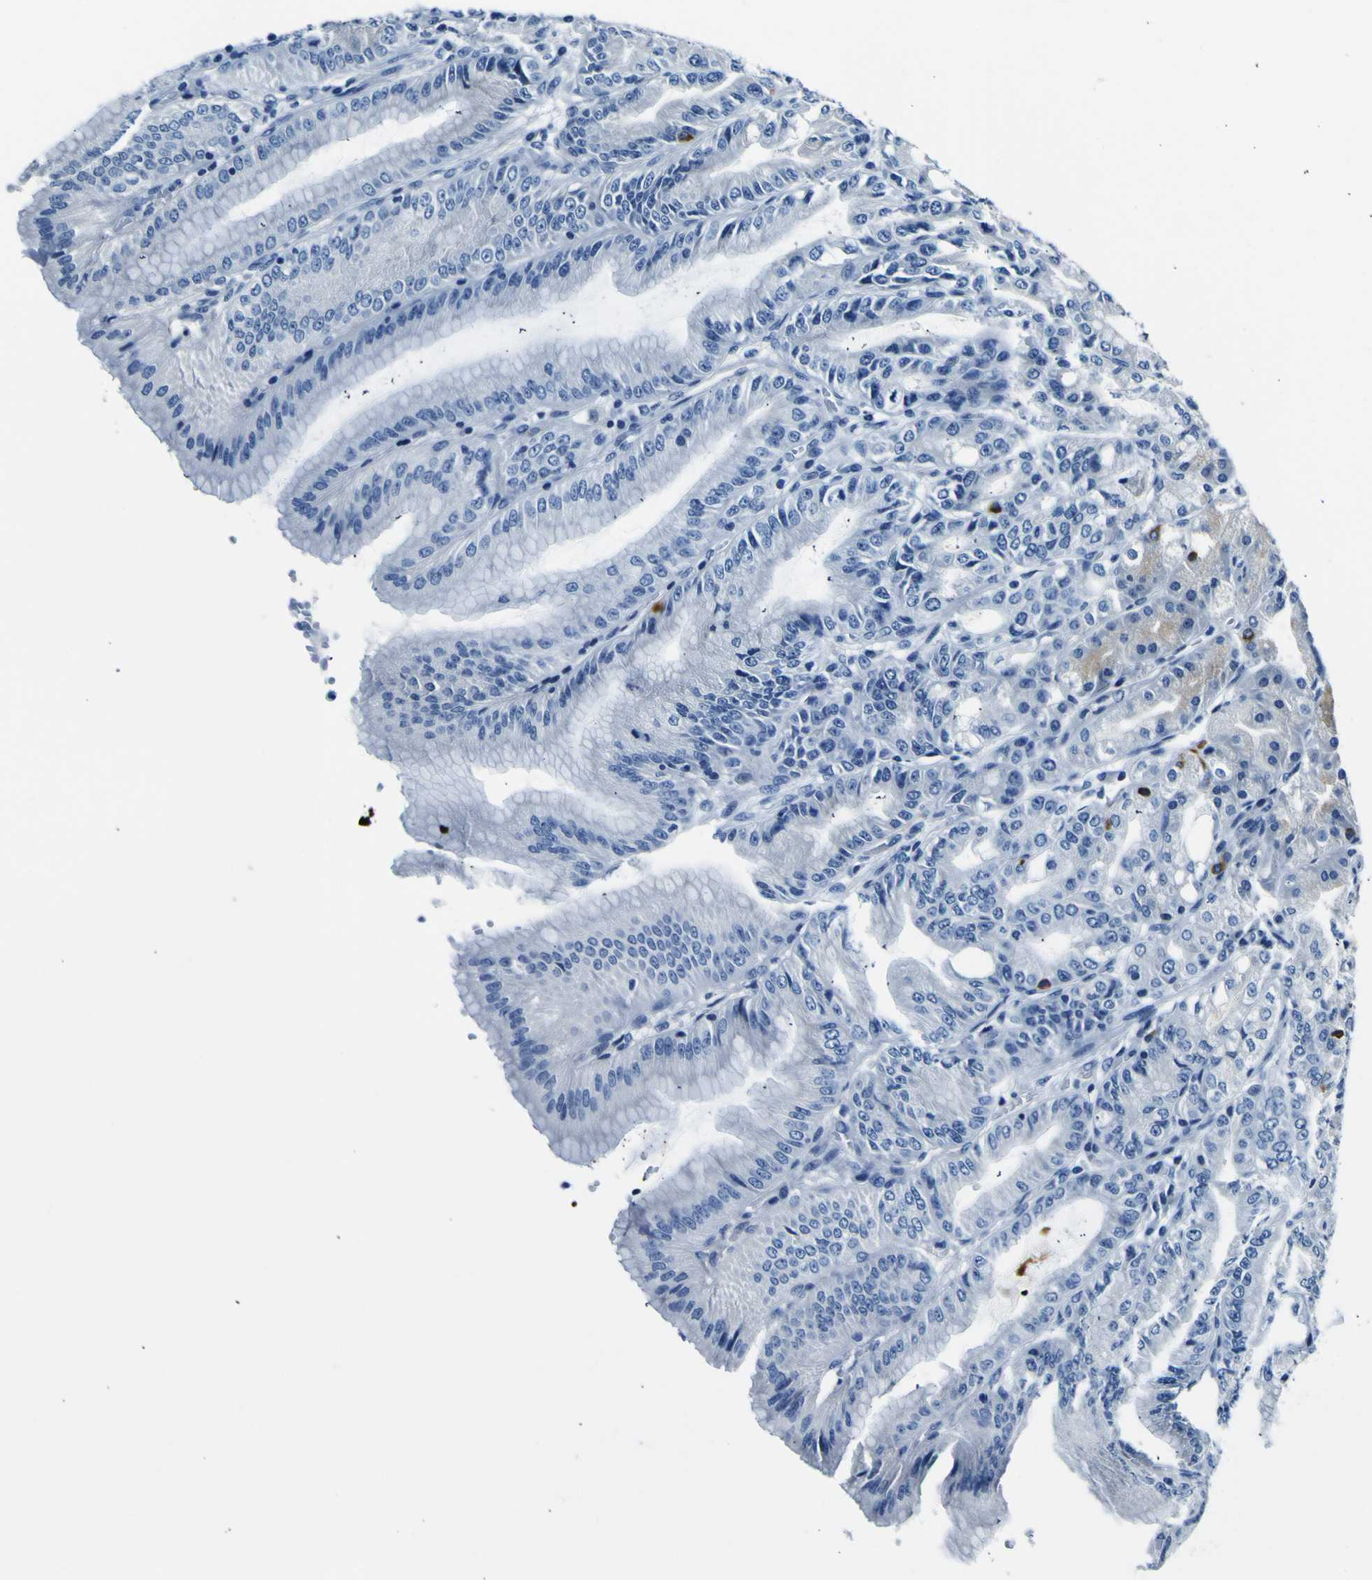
{"staining": {"intensity": "weak", "quantity": "<25%", "location": "cytoplasmic/membranous"}, "tissue": "stomach", "cell_type": "Glandular cells", "image_type": "normal", "snomed": [{"axis": "morphology", "description": "Normal tissue, NOS"}, {"axis": "topography", "description": "Stomach, lower"}], "caption": "A high-resolution histopathology image shows immunohistochemistry (IHC) staining of unremarkable stomach, which exhibits no significant positivity in glandular cells.", "gene": "ADGRA2", "patient": {"sex": "male", "age": 71}}